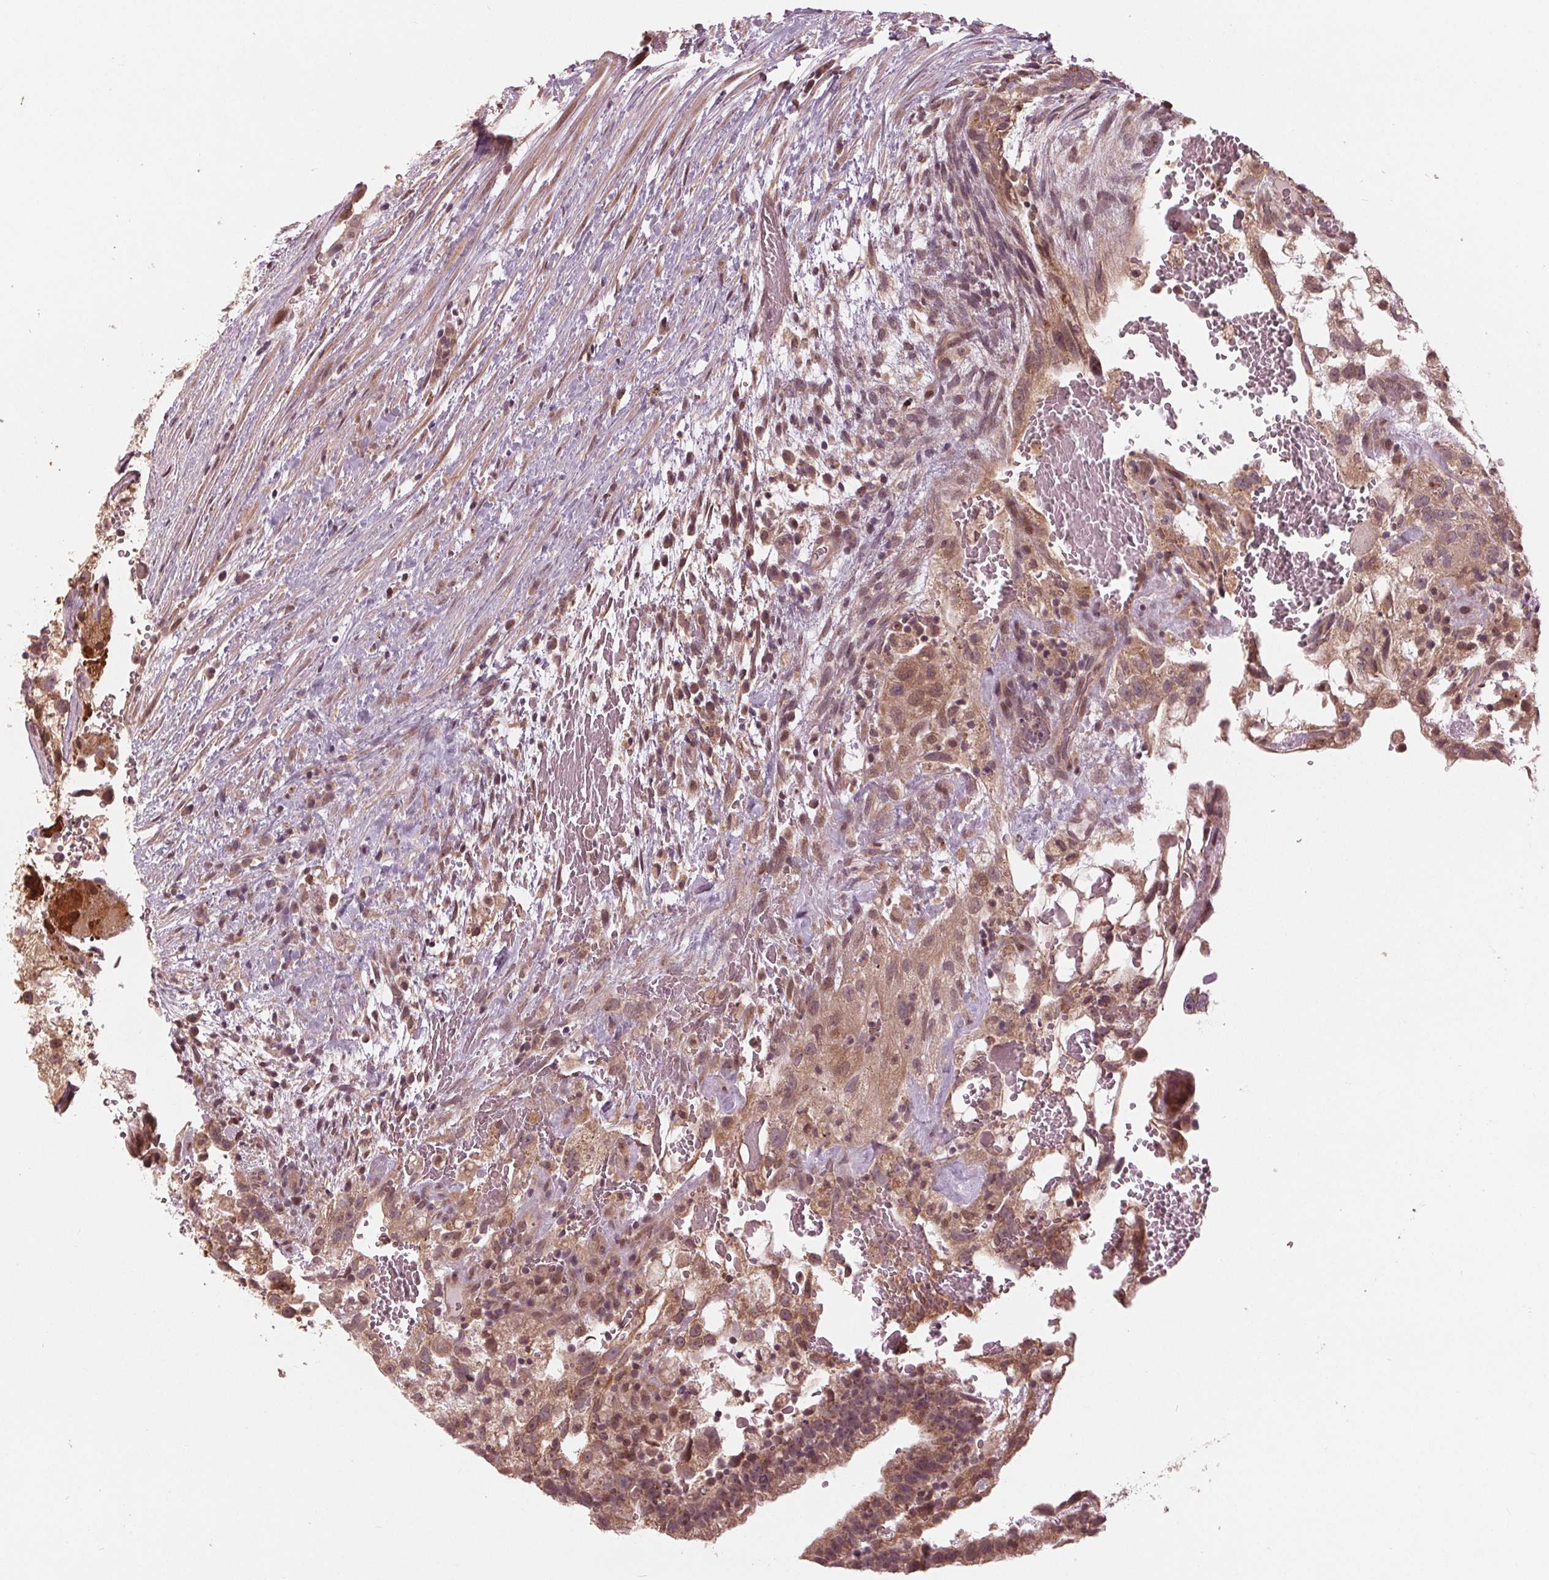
{"staining": {"intensity": "weak", "quantity": ">75%", "location": "cytoplasmic/membranous,nuclear"}, "tissue": "testis cancer", "cell_type": "Tumor cells", "image_type": "cancer", "snomed": [{"axis": "morphology", "description": "Normal tissue, NOS"}, {"axis": "morphology", "description": "Carcinoma, Embryonal, NOS"}, {"axis": "topography", "description": "Testis"}], "caption": "Weak cytoplasmic/membranous and nuclear staining for a protein is seen in approximately >75% of tumor cells of embryonal carcinoma (testis) using immunohistochemistry.", "gene": "ZNF471", "patient": {"sex": "male", "age": 32}}